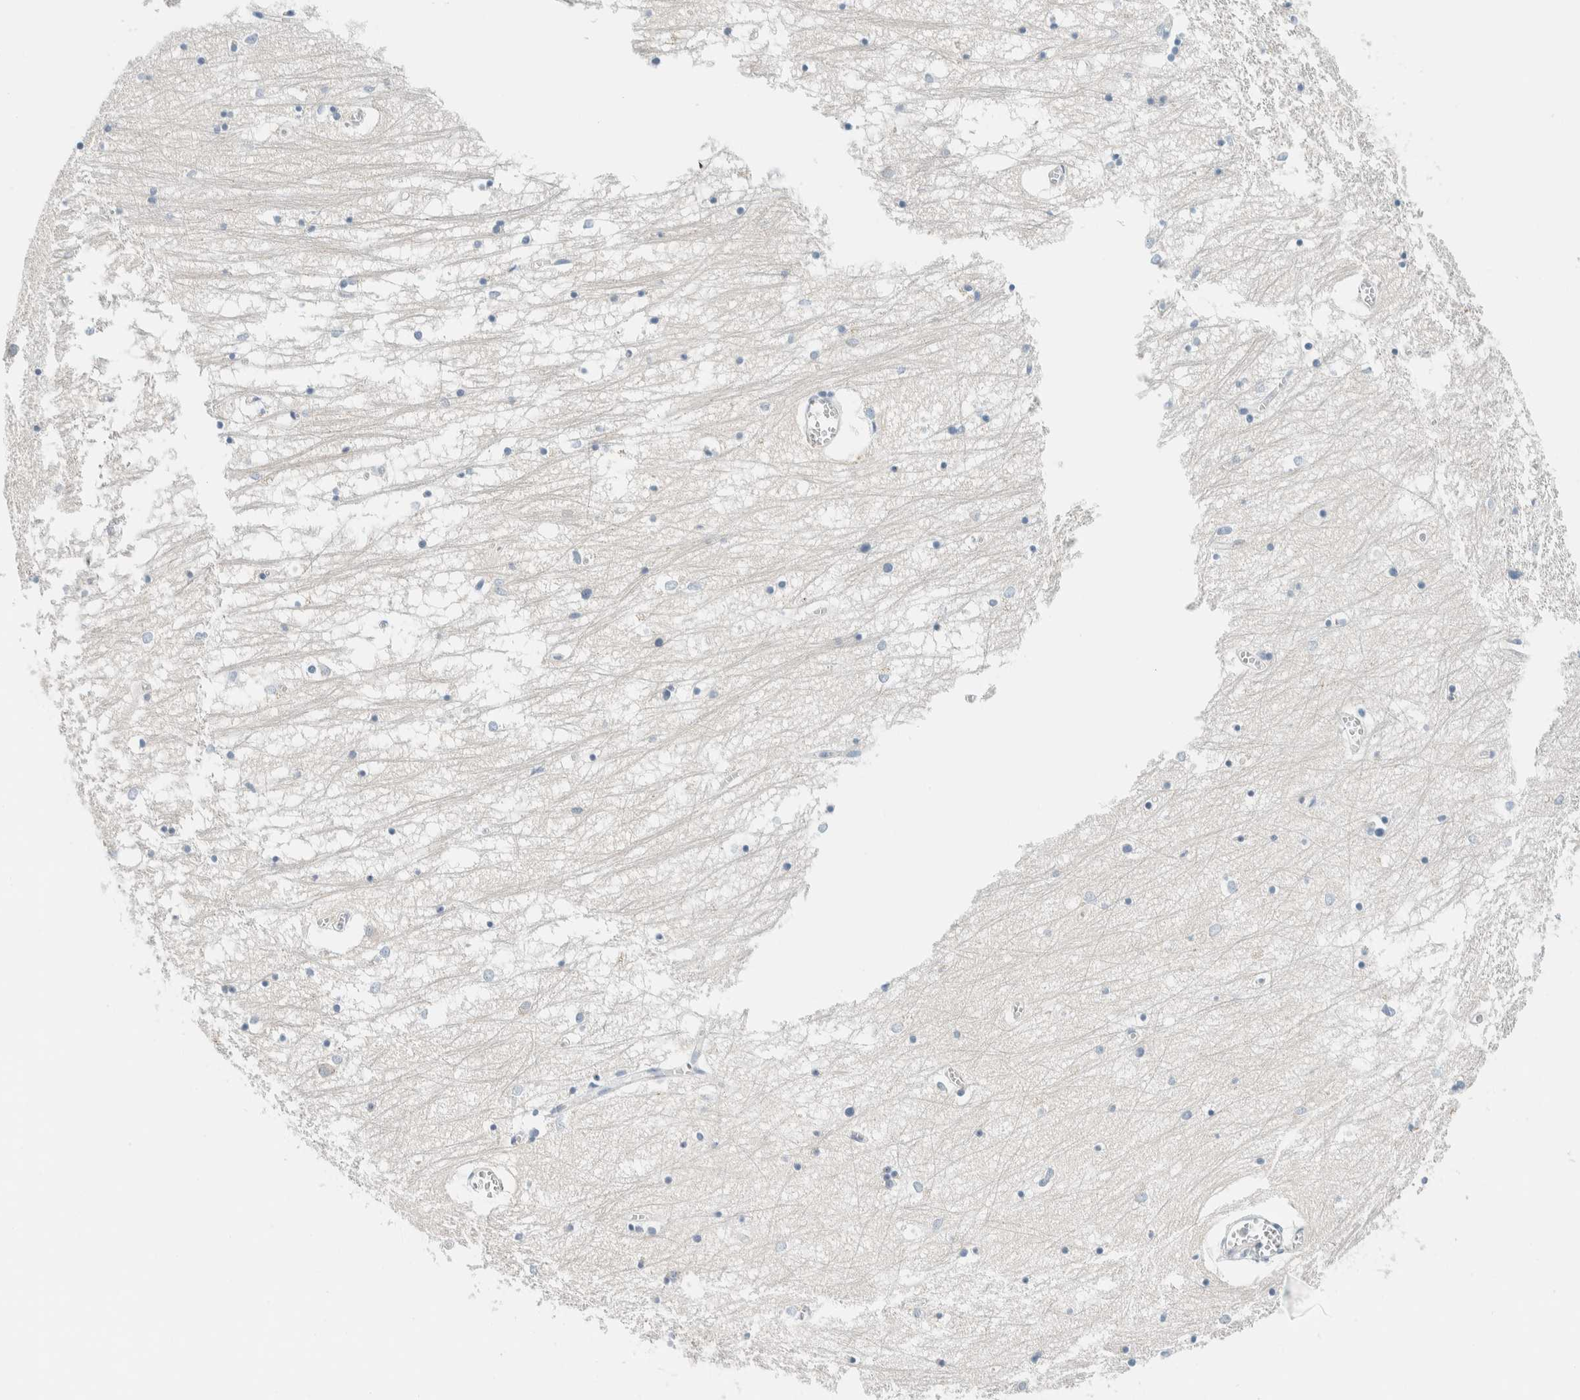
{"staining": {"intensity": "negative", "quantity": "none", "location": "none"}, "tissue": "hippocampus", "cell_type": "Glial cells", "image_type": "normal", "snomed": [{"axis": "morphology", "description": "Normal tissue, NOS"}, {"axis": "topography", "description": "Hippocampus"}], "caption": "Human hippocampus stained for a protein using immunohistochemistry shows no positivity in glial cells.", "gene": "NDE1", "patient": {"sex": "male", "age": 70}}